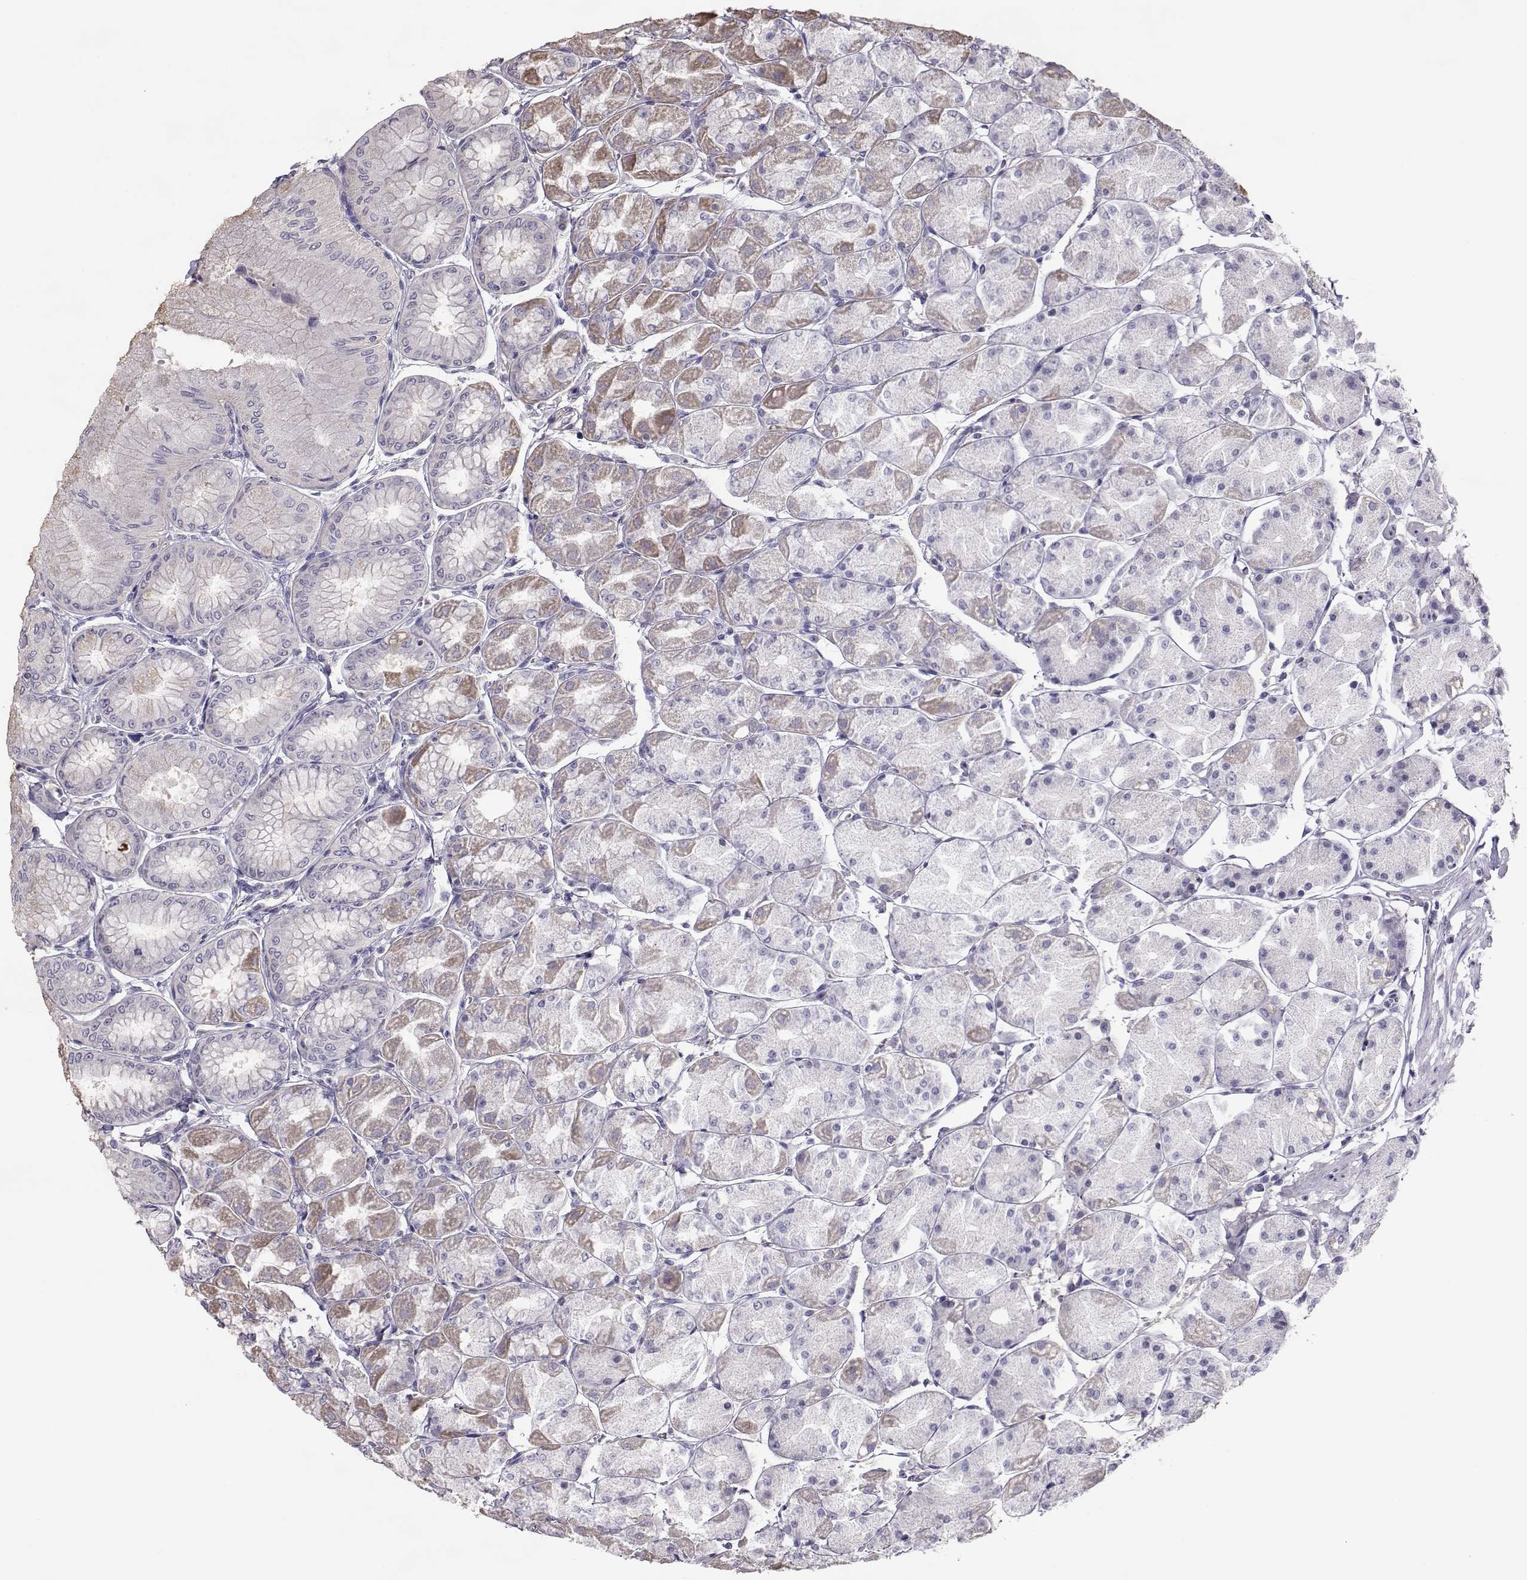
{"staining": {"intensity": "negative", "quantity": "none", "location": "none"}, "tissue": "stomach", "cell_type": "Glandular cells", "image_type": "normal", "snomed": [{"axis": "morphology", "description": "Normal tissue, NOS"}, {"axis": "topography", "description": "Stomach, upper"}], "caption": "Immunohistochemistry image of benign stomach: human stomach stained with DAB reveals no significant protein expression in glandular cells.", "gene": "NCAM2", "patient": {"sex": "male", "age": 60}}